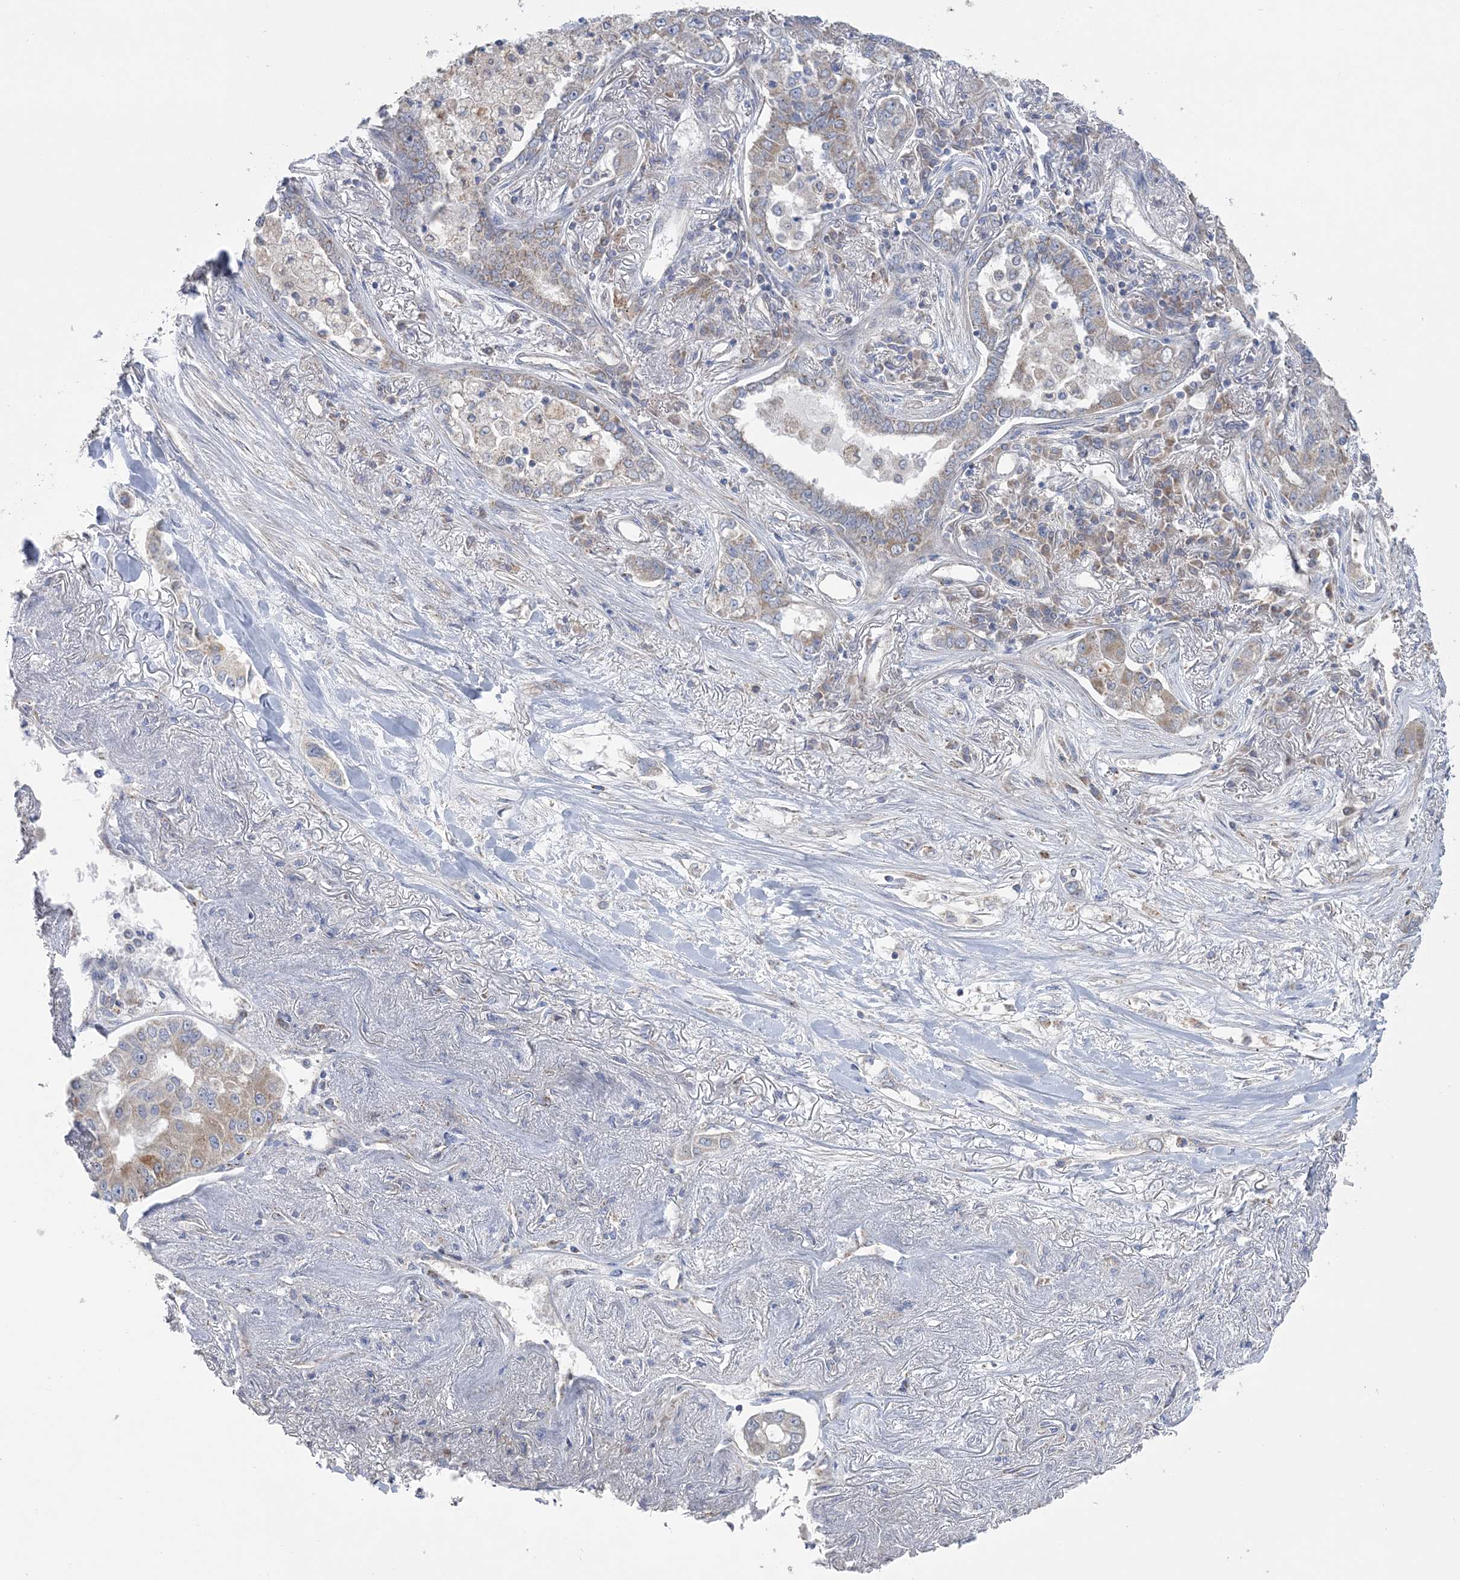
{"staining": {"intensity": "weak", "quantity": "25%-75%", "location": "cytoplasmic/membranous"}, "tissue": "lung cancer", "cell_type": "Tumor cells", "image_type": "cancer", "snomed": [{"axis": "morphology", "description": "Adenocarcinoma, NOS"}, {"axis": "topography", "description": "Lung"}], "caption": "IHC histopathology image of neoplastic tissue: lung cancer stained using immunohistochemistry (IHC) reveals low levels of weak protein expression localized specifically in the cytoplasmic/membranous of tumor cells, appearing as a cytoplasmic/membranous brown color.", "gene": "MMADHC", "patient": {"sex": "male", "age": 49}}